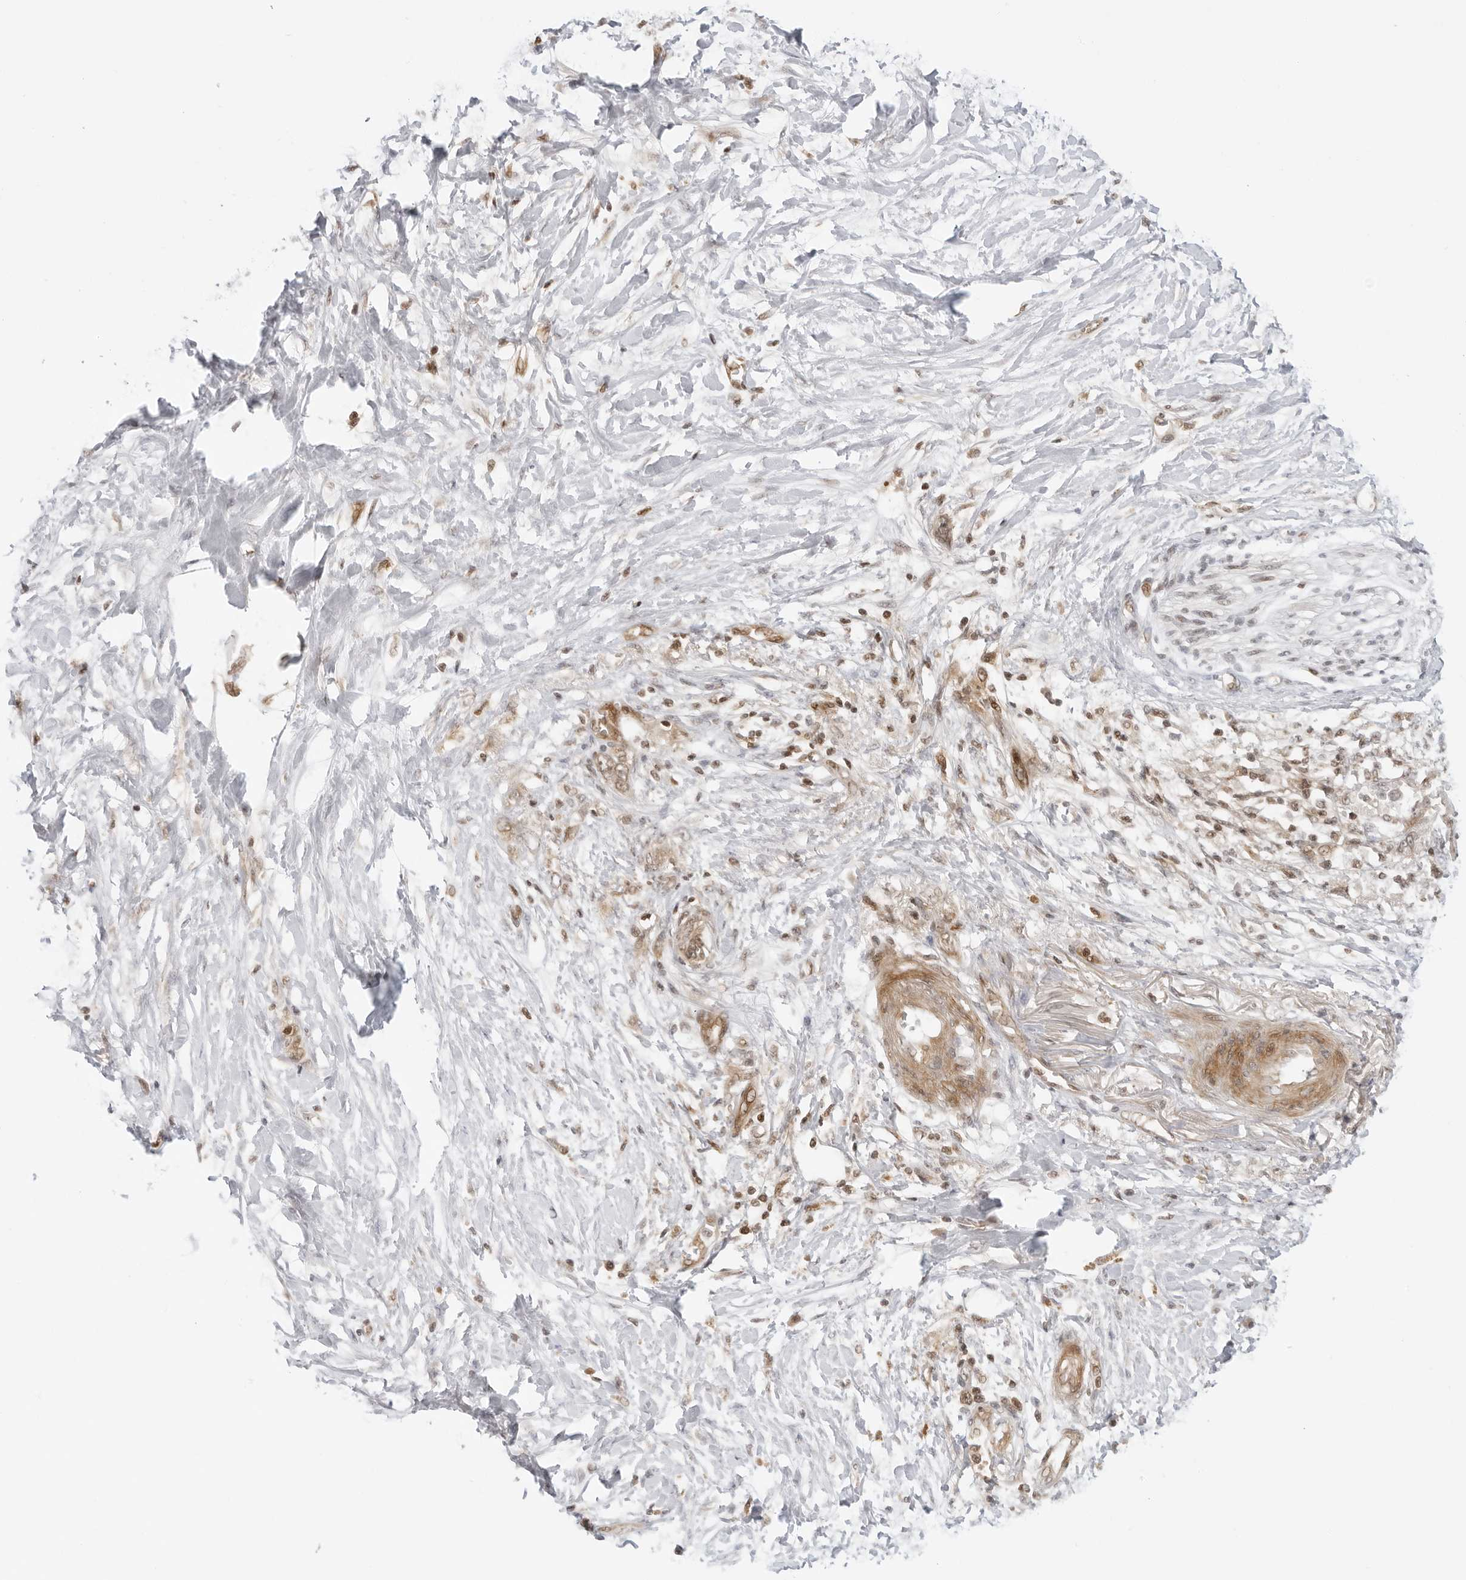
{"staining": {"intensity": "moderate", "quantity": "<25%", "location": "cytoplasmic/membranous"}, "tissue": "pancreatic cancer", "cell_type": "Tumor cells", "image_type": "cancer", "snomed": [{"axis": "morphology", "description": "Normal tissue, NOS"}, {"axis": "morphology", "description": "Adenocarcinoma, NOS"}, {"axis": "topography", "description": "Pancreas"}, {"axis": "topography", "description": "Peripheral nerve tissue"}], "caption": "A histopathology image showing moderate cytoplasmic/membranous expression in about <25% of tumor cells in pancreatic cancer, as visualized by brown immunohistochemical staining.", "gene": "SUGCT", "patient": {"sex": "male", "age": 59}}